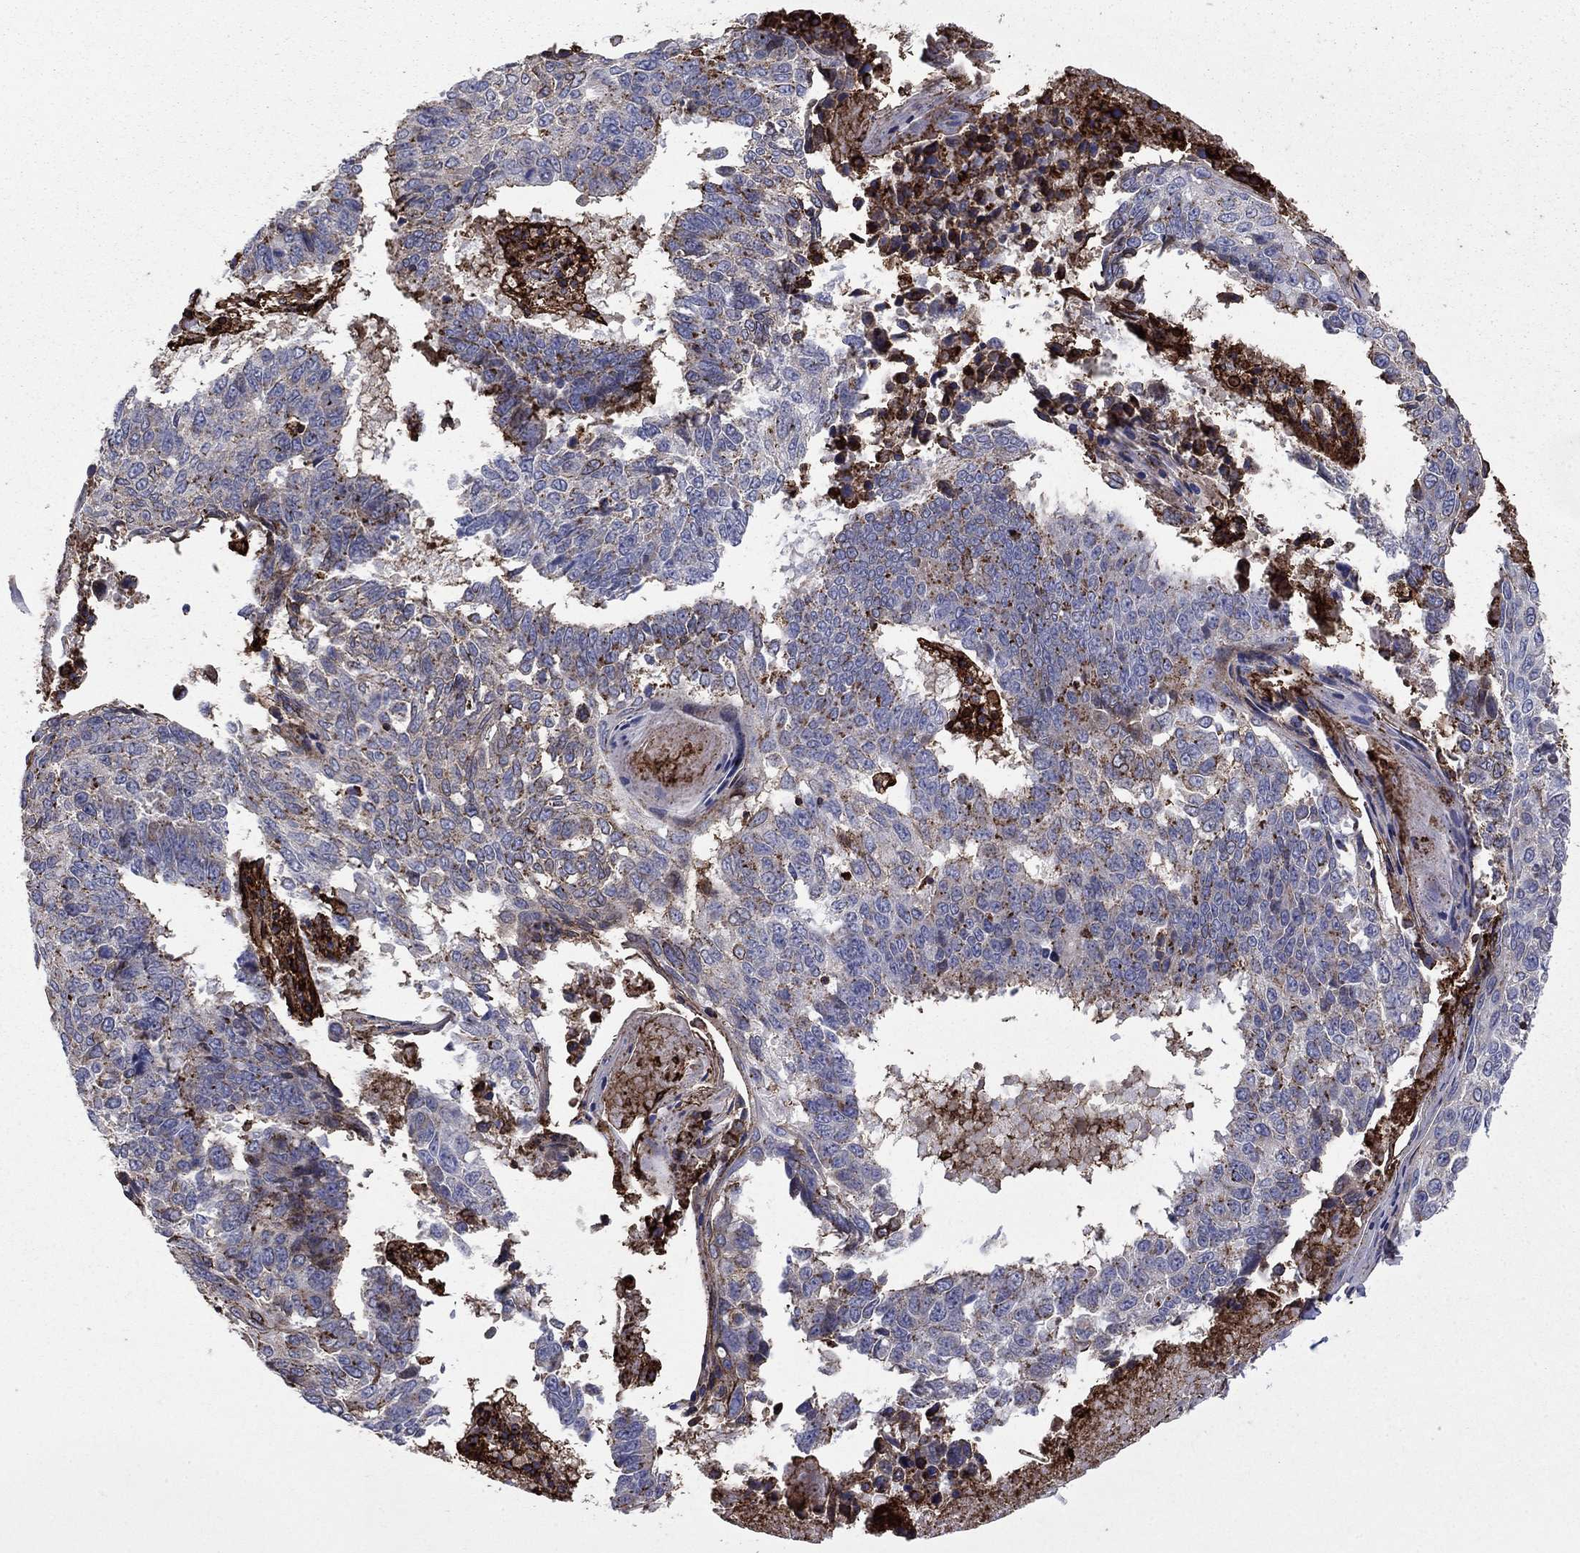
{"staining": {"intensity": "moderate", "quantity": "<25%", "location": "cytoplasmic/membranous"}, "tissue": "lung cancer", "cell_type": "Tumor cells", "image_type": "cancer", "snomed": [{"axis": "morphology", "description": "Squamous cell carcinoma, NOS"}, {"axis": "topography", "description": "Lung"}], "caption": "Human lung cancer stained with a brown dye shows moderate cytoplasmic/membranous positive positivity in about <25% of tumor cells.", "gene": "PLAU", "patient": {"sex": "male", "age": 73}}